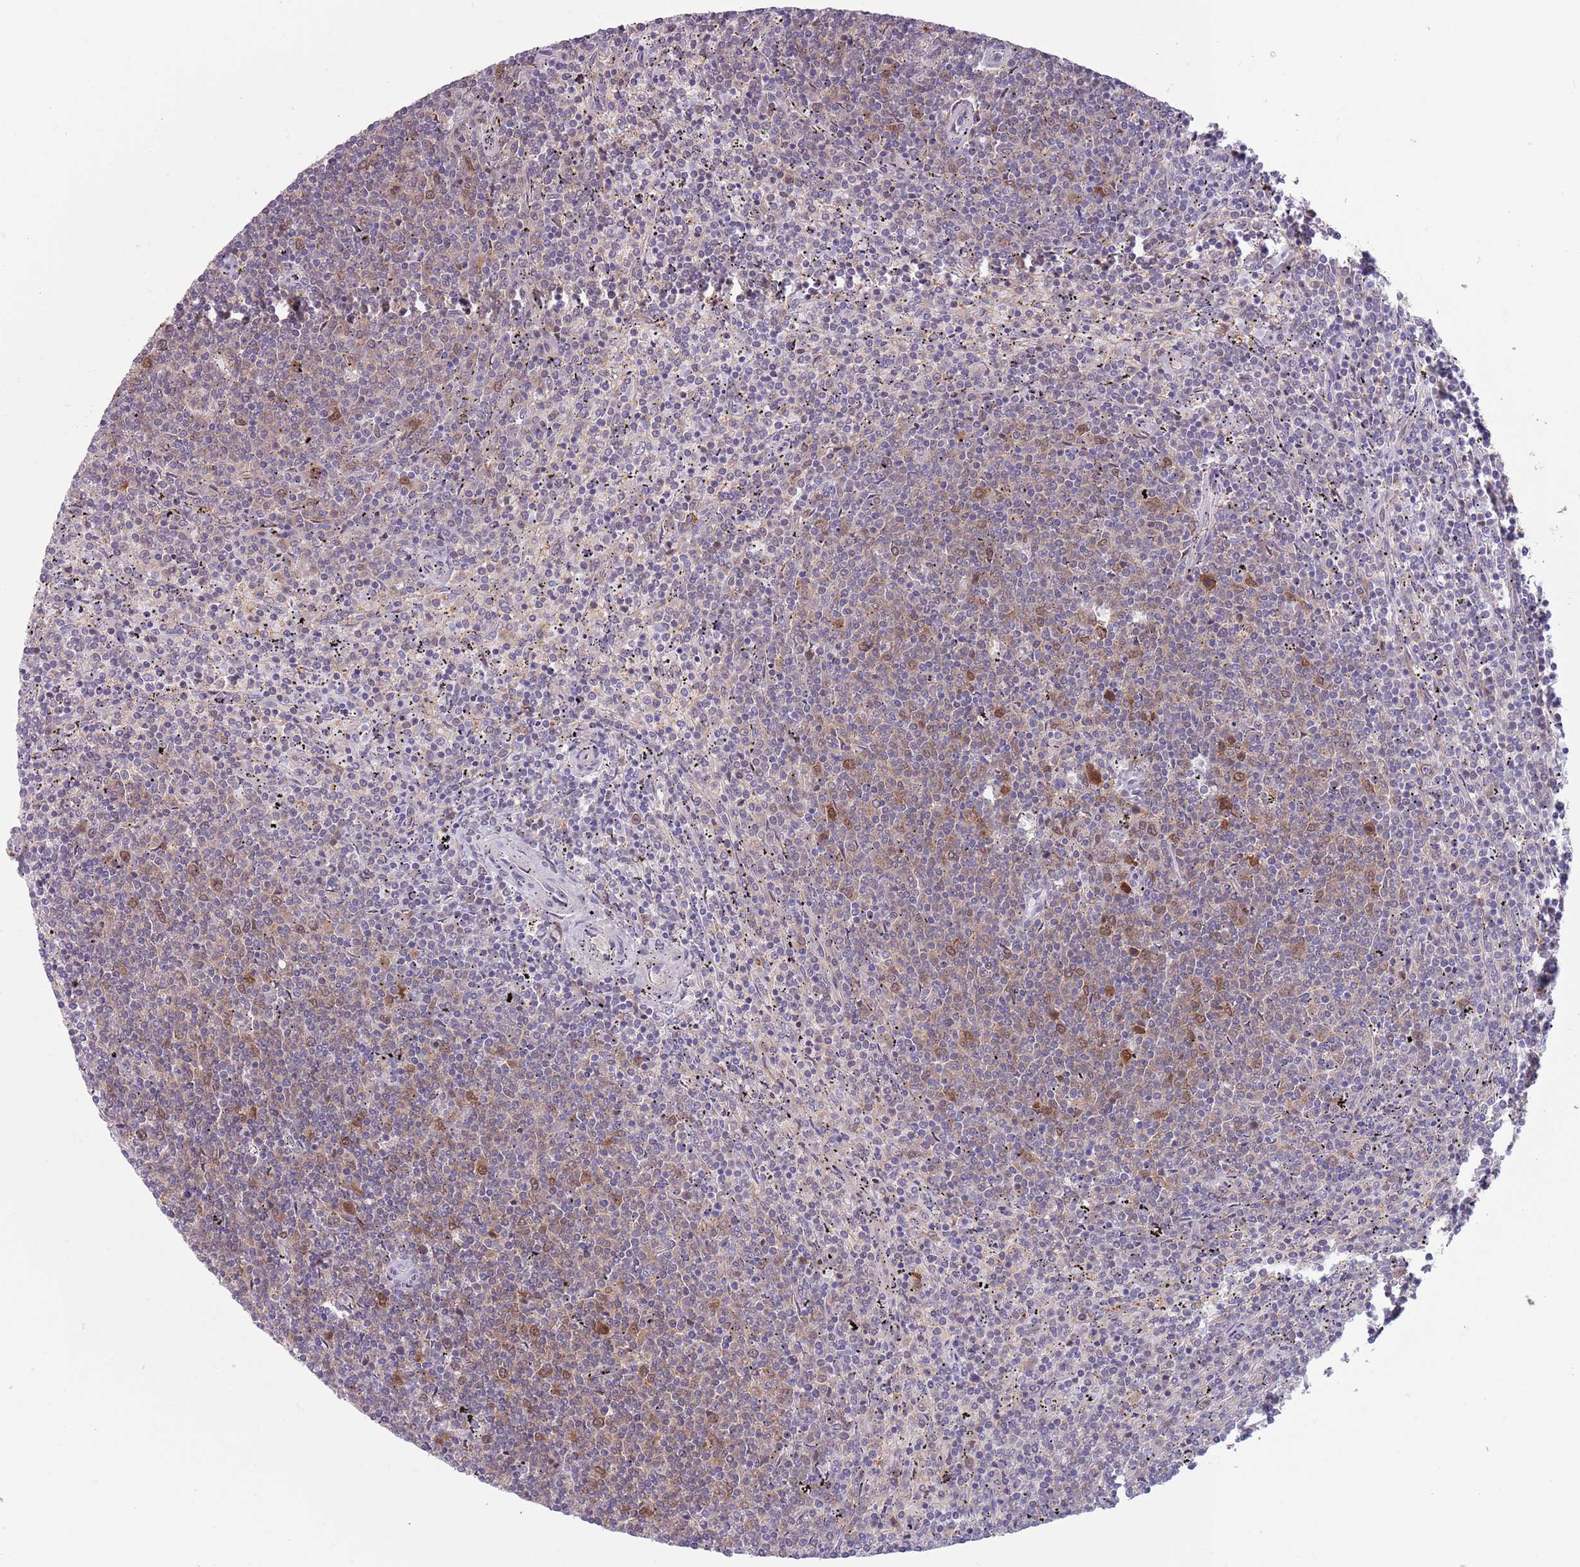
{"staining": {"intensity": "weak", "quantity": "25%-75%", "location": "cytoplasmic/membranous,nuclear"}, "tissue": "lymphoma", "cell_type": "Tumor cells", "image_type": "cancer", "snomed": [{"axis": "morphology", "description": "Malignant lymphoma, non-Hodgkin's type, Low grade"}, {"axis": "topography", "description": "Spleen"}], "caption": "Weak cytoplasmic/membranous and nuclear expression for a protein is present in about 25%-75% of tumor cells of lymphoma using immunohistochemistry (IHC).", "gene": "CLNS1A", "patient": {"sex": "female", "age": 50}}